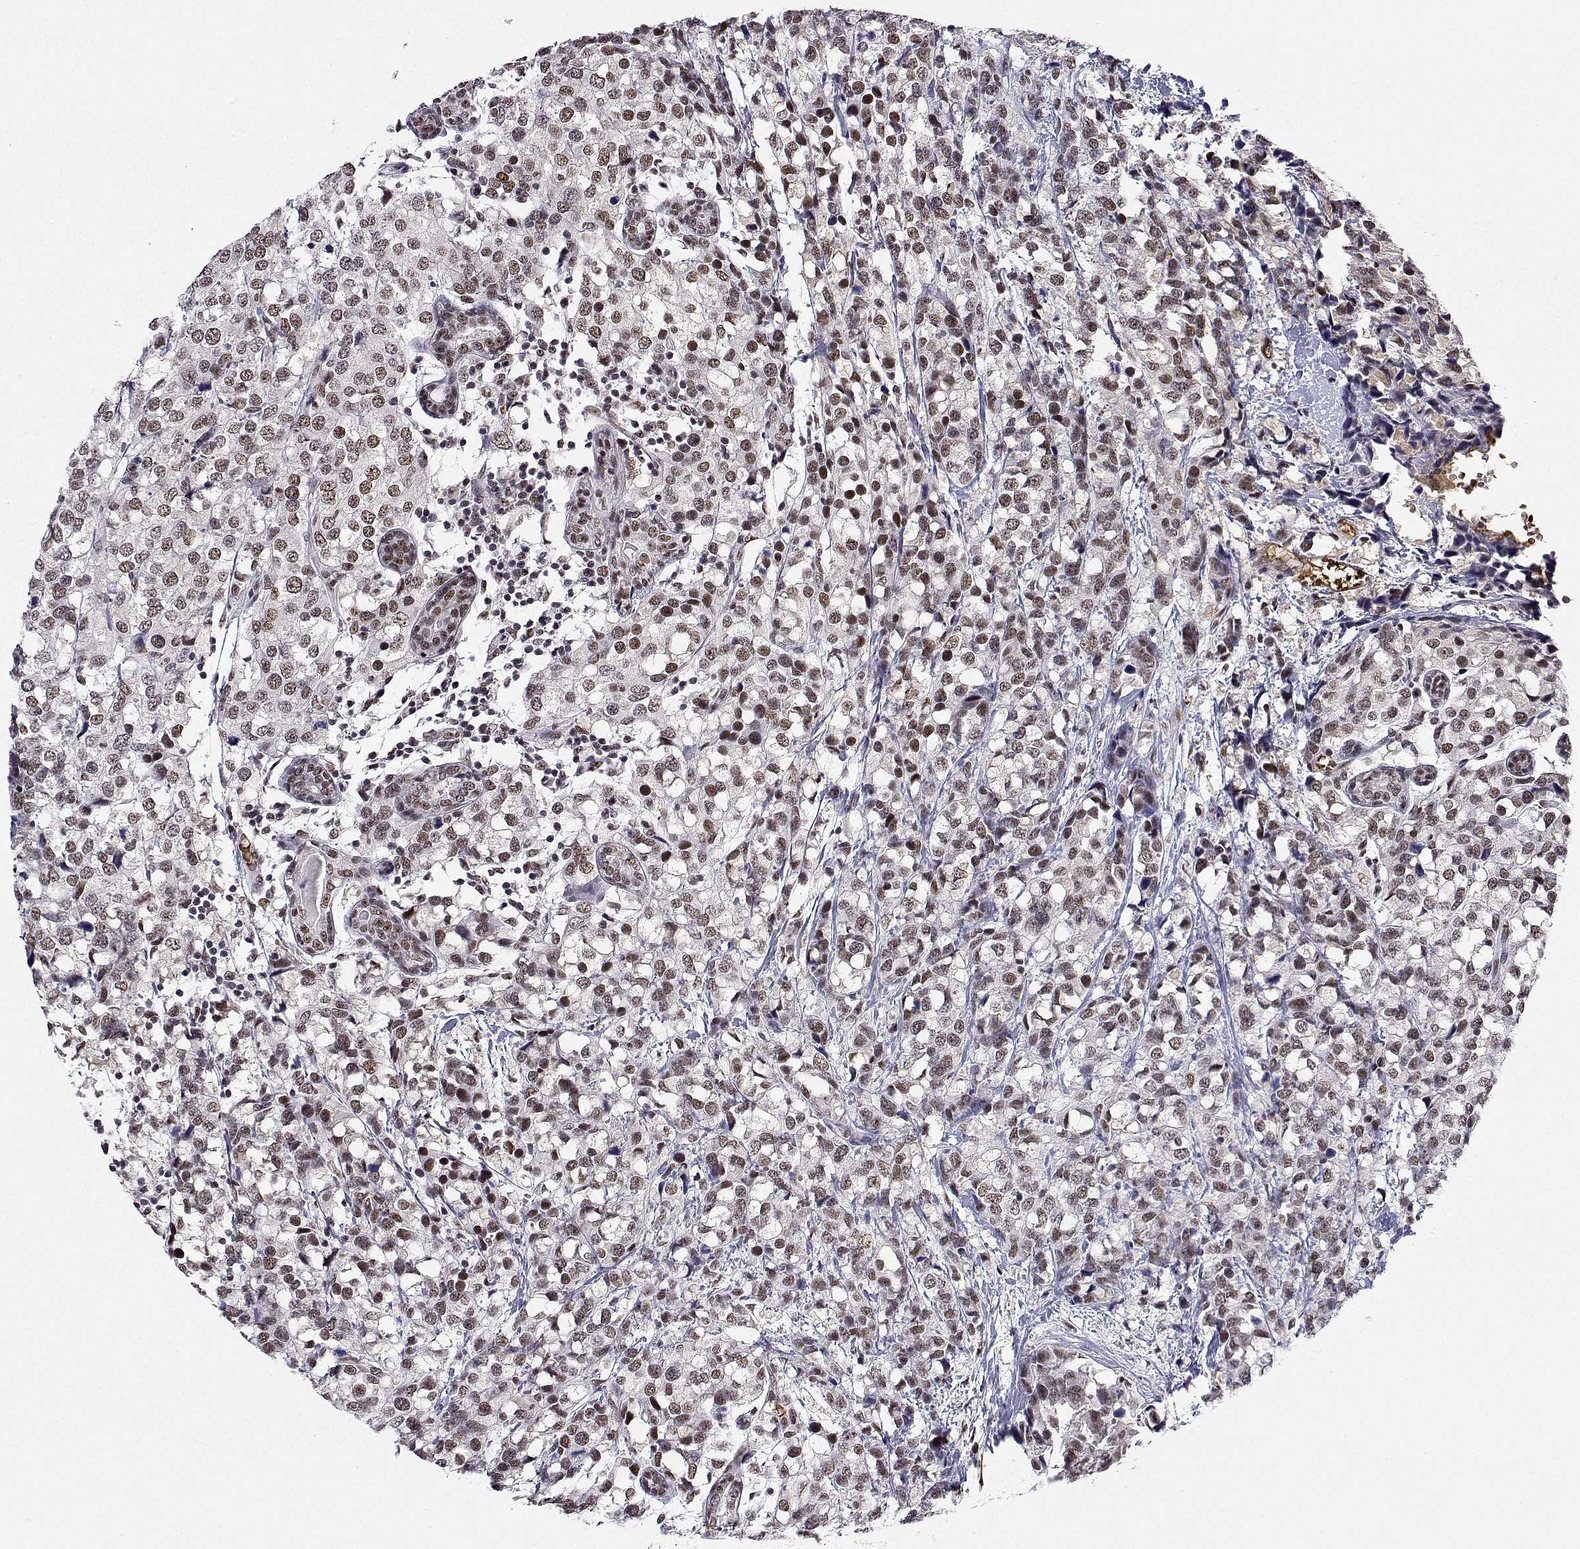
{"staining": {"intensity": "moderate", "quantity": ">75%", "location": "nuclear"}, "tissue": "breast cancer", "cell_type": "Tumor cells", "image_type": "cancer", "snomed": [{"axis": "morphology", "description": "Lobular carcinoma"}, {"axis": "topography", "description": "Breast"}], "caption": "Immunohistochemistry (IHC) micrograph of breast lobular carcinoma stained for a protein (brown), which demonstrates medium levels of moderate nuclear staining in approximately >75% of tumor cells.", "gene": "ADAR", "patient": {"sex": "female", "age": 59}}